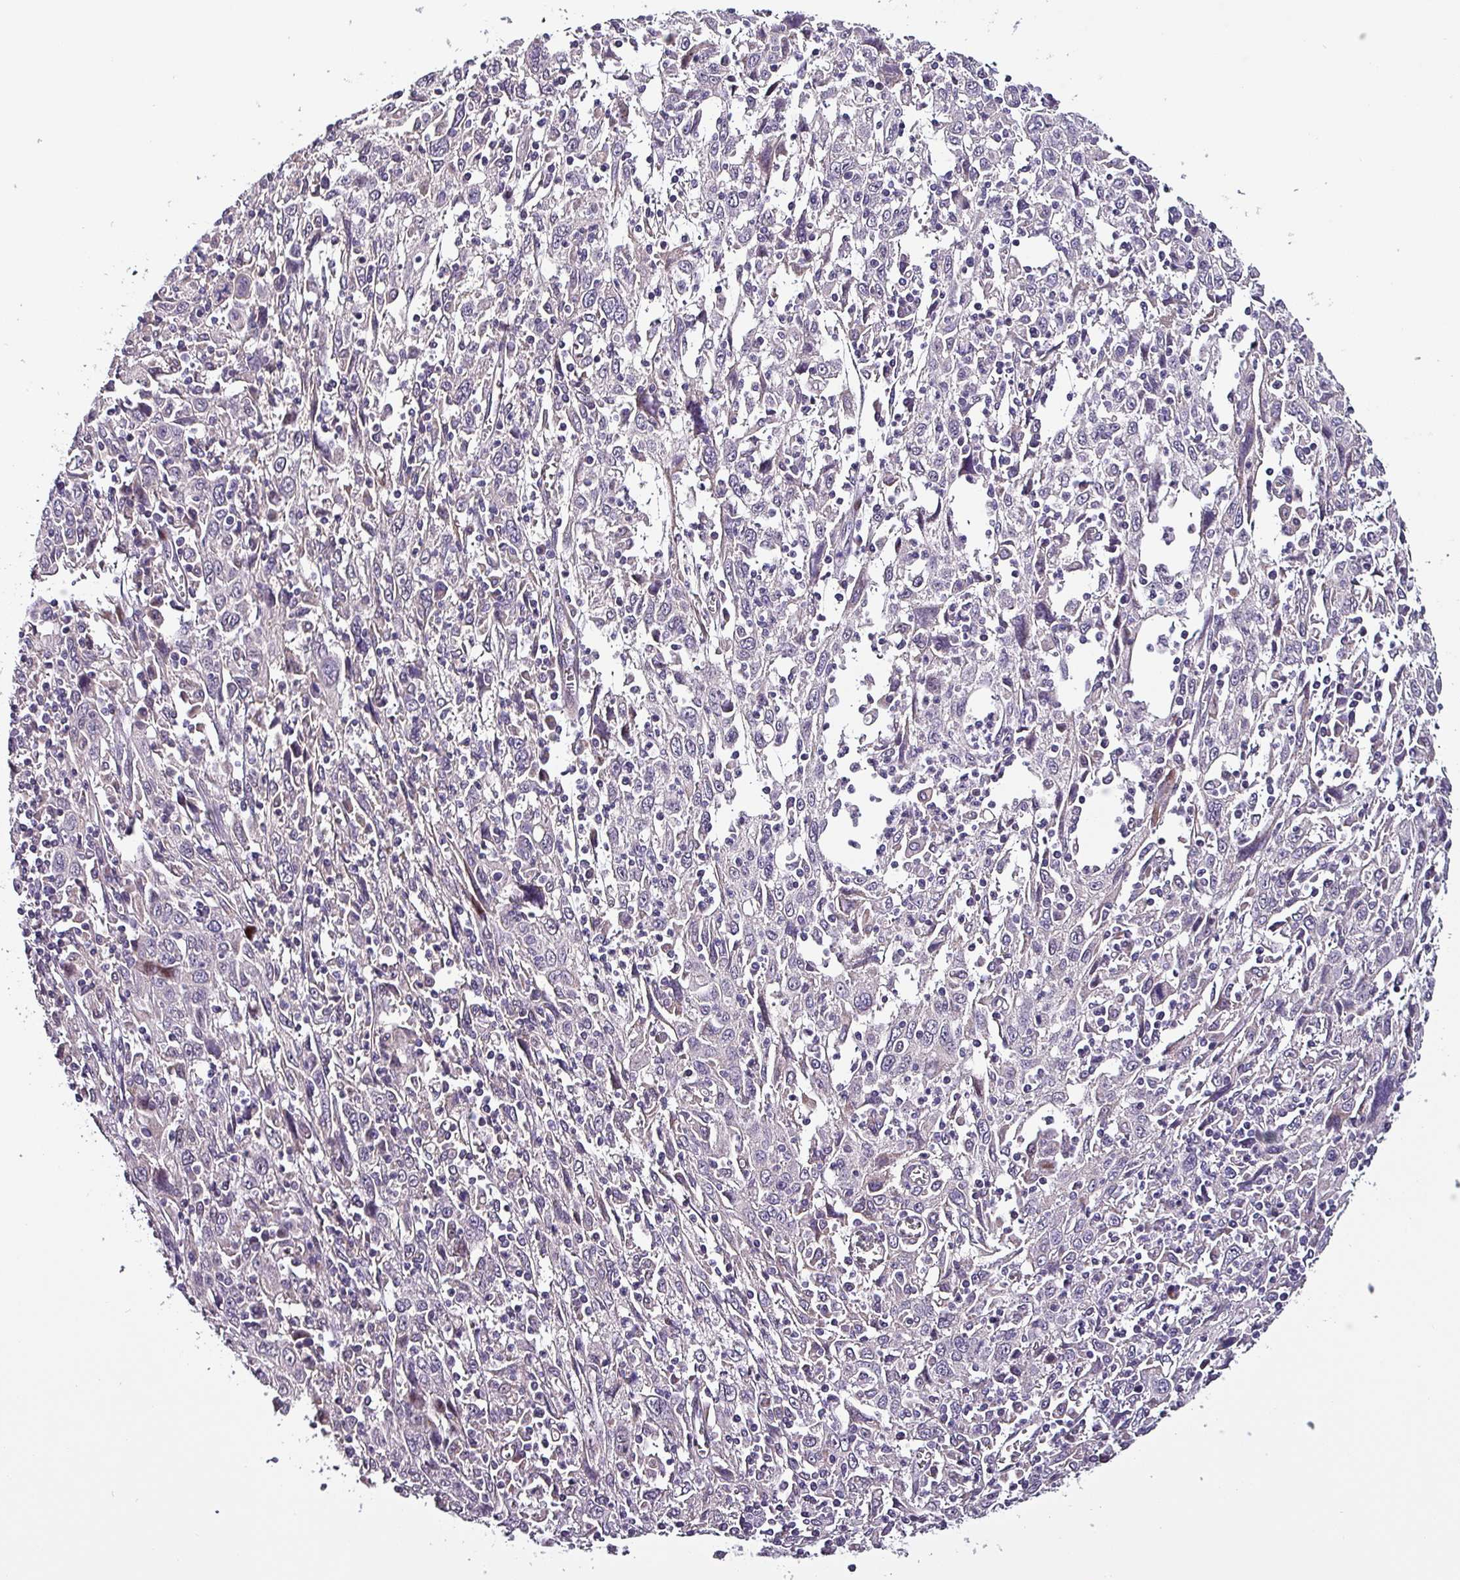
{"staining": {"intensity": "negative", "quantity": "none", "location": "none"}, "tissue": "cervical cancer", "cell_type": "Tumor cells", "image_type": "cancer", "snomed": [{"axis": "morphology", "description": "Squamous cell carcinoma, NOS"}, {"axis": "topography", "description": "Cervix"}], "caption": "There is no significant staining in tumor cells of cervical squamous cell carcinoma.", "gene": "GRAPL", "patient": {"sex": "female", "age": 46}}